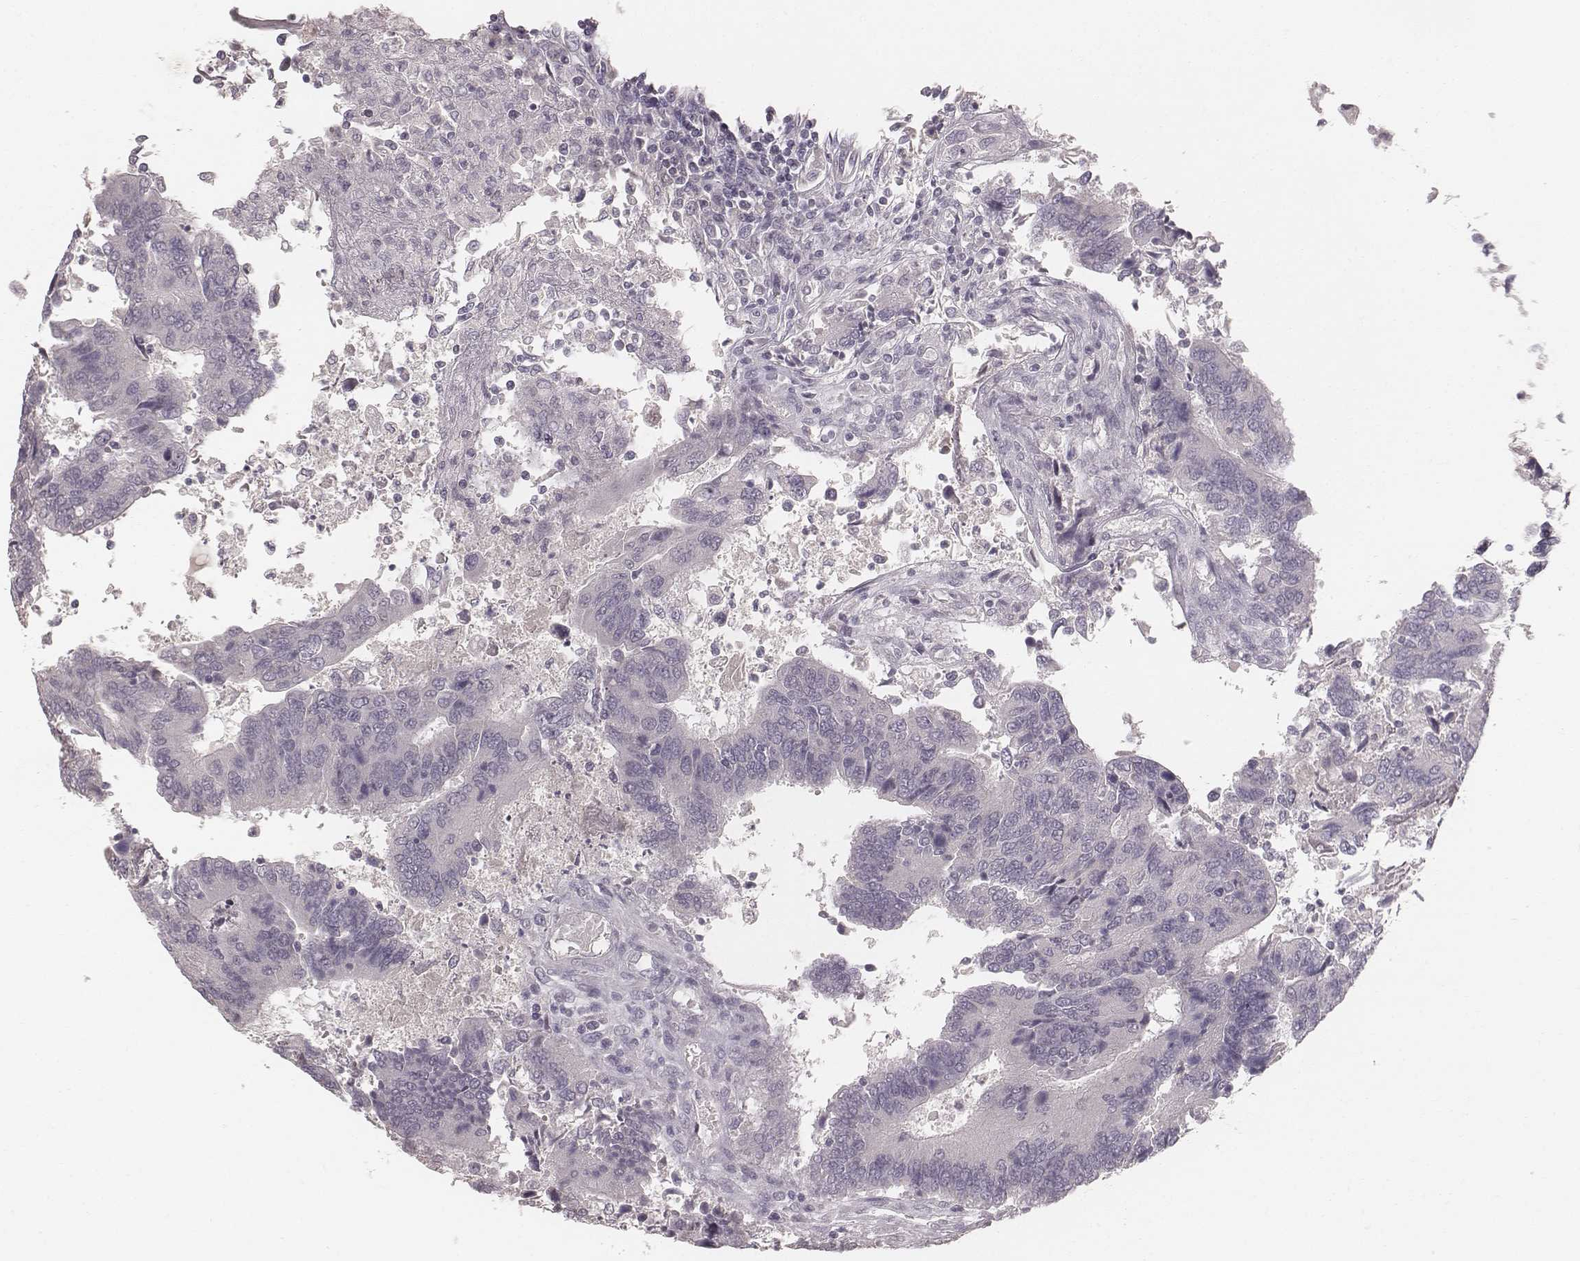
{"staining": {"intensity": "negative", "quantity": "none", "location": "none"}, "tissue": "colorectal cancer", "cell_type": "Tumor cells", "image_type": "cancer", "snomed": [{"axis": "morphology", "description": "Adenocarcinoma, NOS"}, {"axis": "topography", "description": "Colon"}], "caption": "Colorectal cancer (adenocarcinoma) was stained to show a protein in brown. There is no significant expression in tumor cells. (IHC, brightfield microscopy, high magnification).", "gene": "LY6K", "patient": {"sex": "female", "age": 67}}